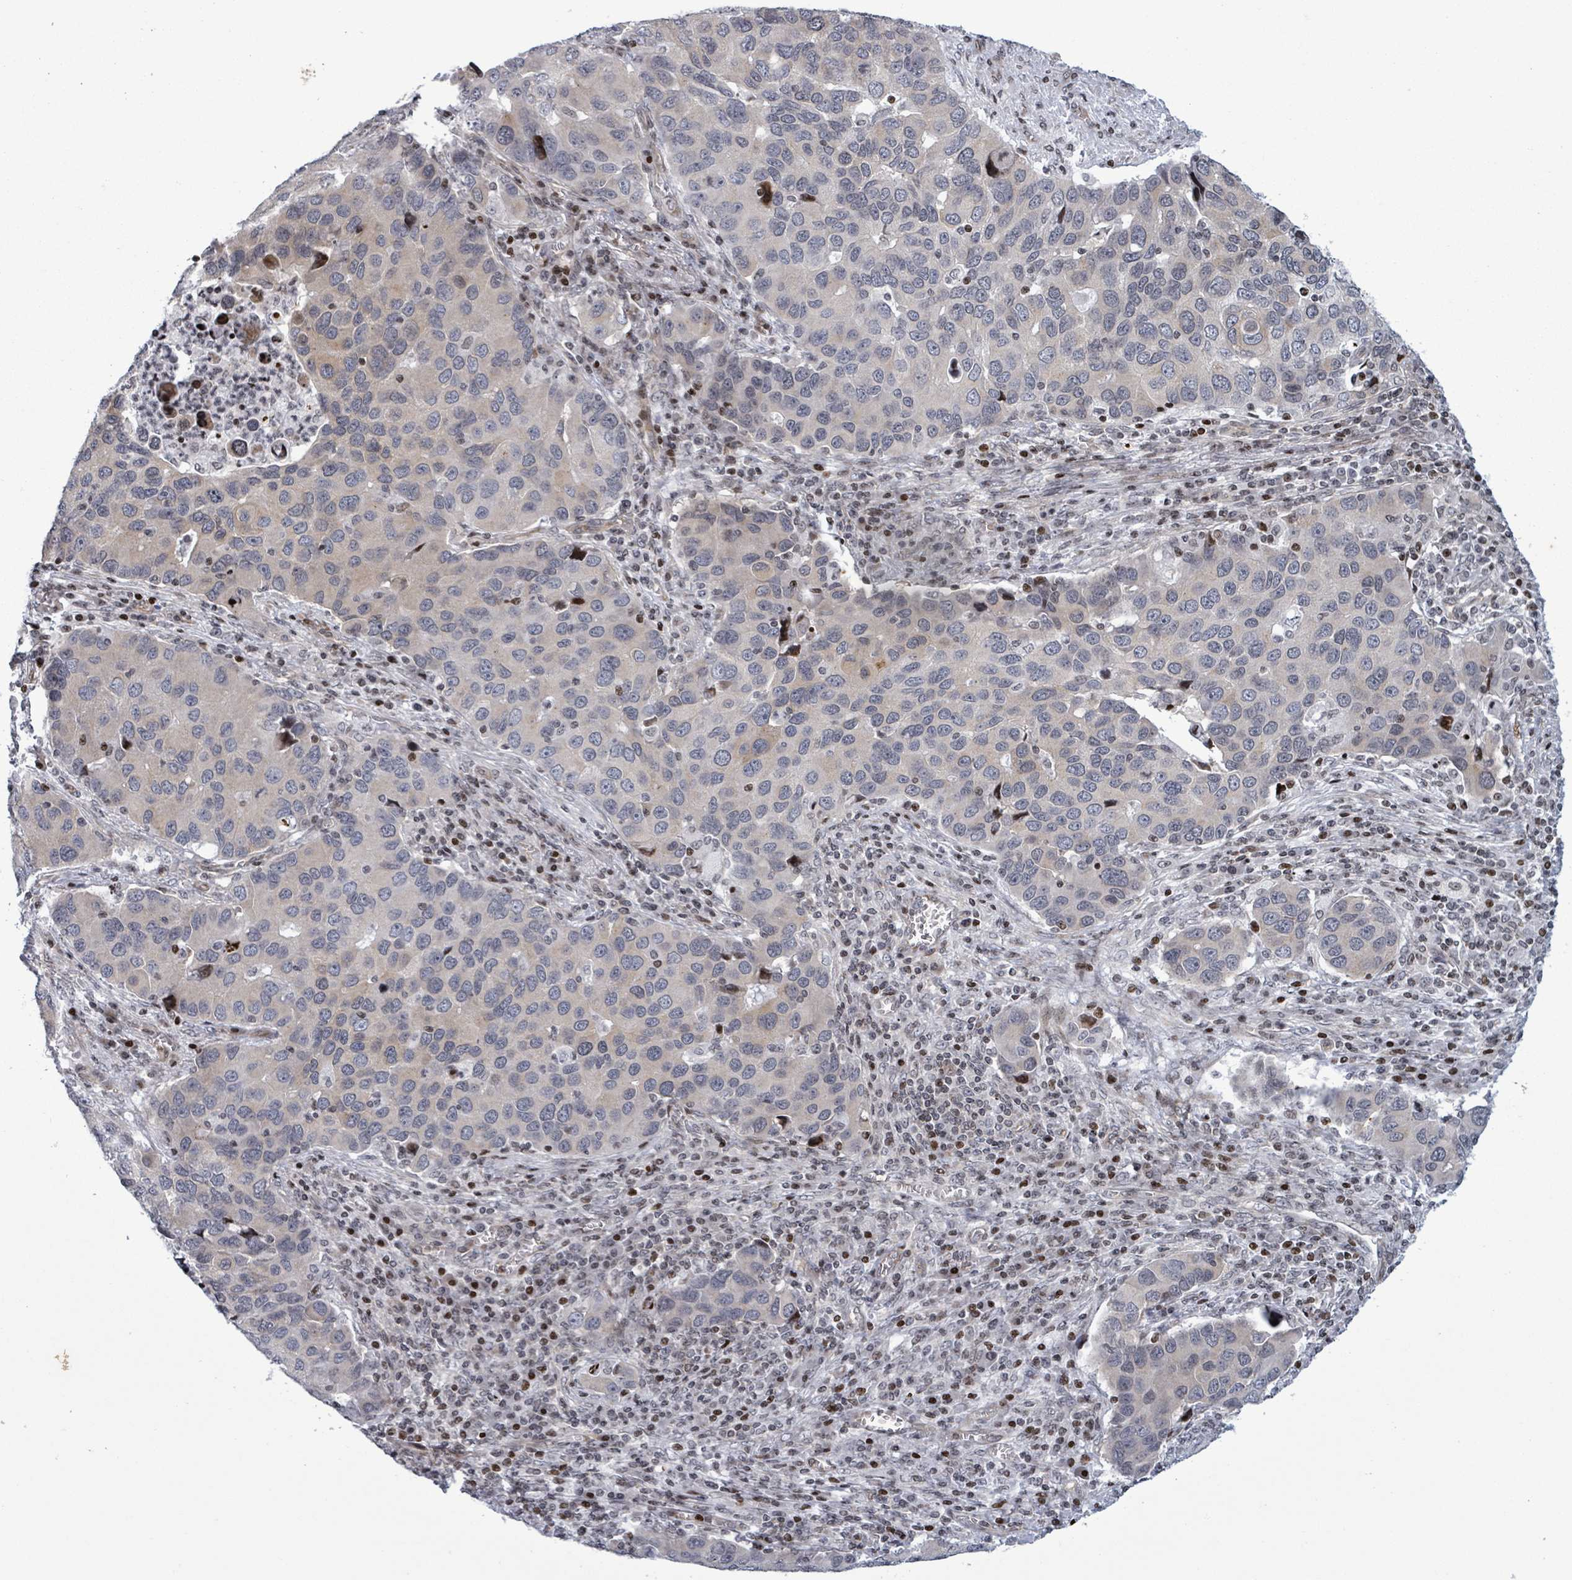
{"staining": {"intensity": "weak", "quantity": "<25%", "location": "nuclear"}, "tissue": "lung cancer", "cell_type": "Tumor cells", "image_type": "cancer", "snomed": [{"axis": "morphology", "description": "Aneuploidy"}, {"axis": "morphology", "description": "Adenocarcinoma, NOS"}, {"axis": "topography", "description": "Lymph node"}, {"axis": "topography", "description": "Lung"}], "caption": "An immunohistochemistry image of lung adenocarcinoma is shown. There is no staining in tumor cells of lung adenocarcinoma. Brightfield microscopy of immunohistochemistry stained with DAB (brown) and hematoxylin (blue), captured at high magnification.", "gene": "FNDC4", "patient": {"sex": "female", "age": 74}}